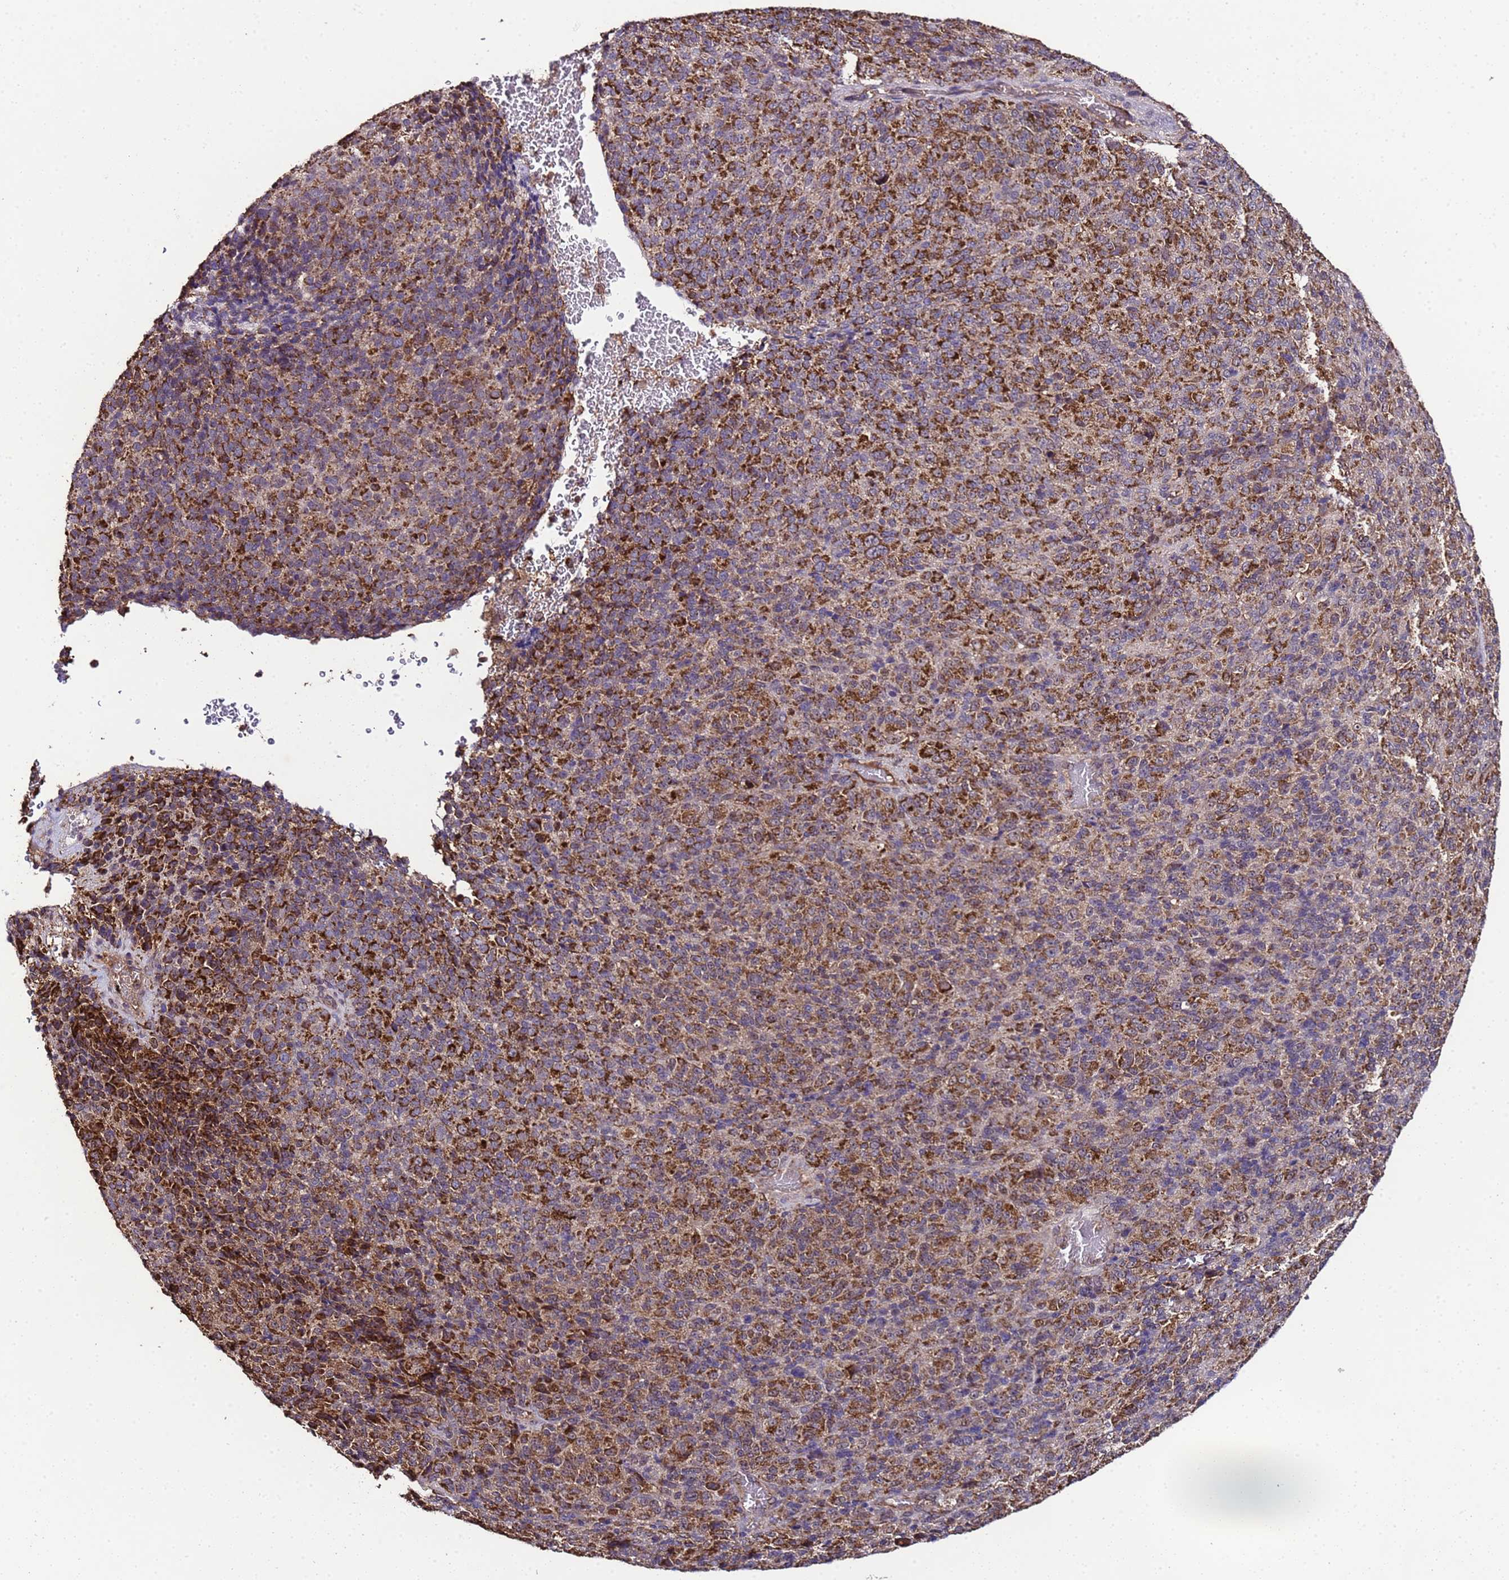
{"staining": {"intensity": "strong", "quantity": ">75%", "location": "cytoplasmic/membranous"}, "tissue": "melanoma", "cell_type": "Tumor cells", "image_type": "cancer", "snomed": [{"axis": "morphology", "description": "Malignant melanoma, Metastatic site"}, {"axis": "topography", "description": "Brain"}], "caption": "Protein staining of melanoma tissue shows strong cytoplasmic/membranous expression in about >75% of tumor cells.", "gene": "HSPBAP1", "patient": {"sex": "female", "age": 56}}